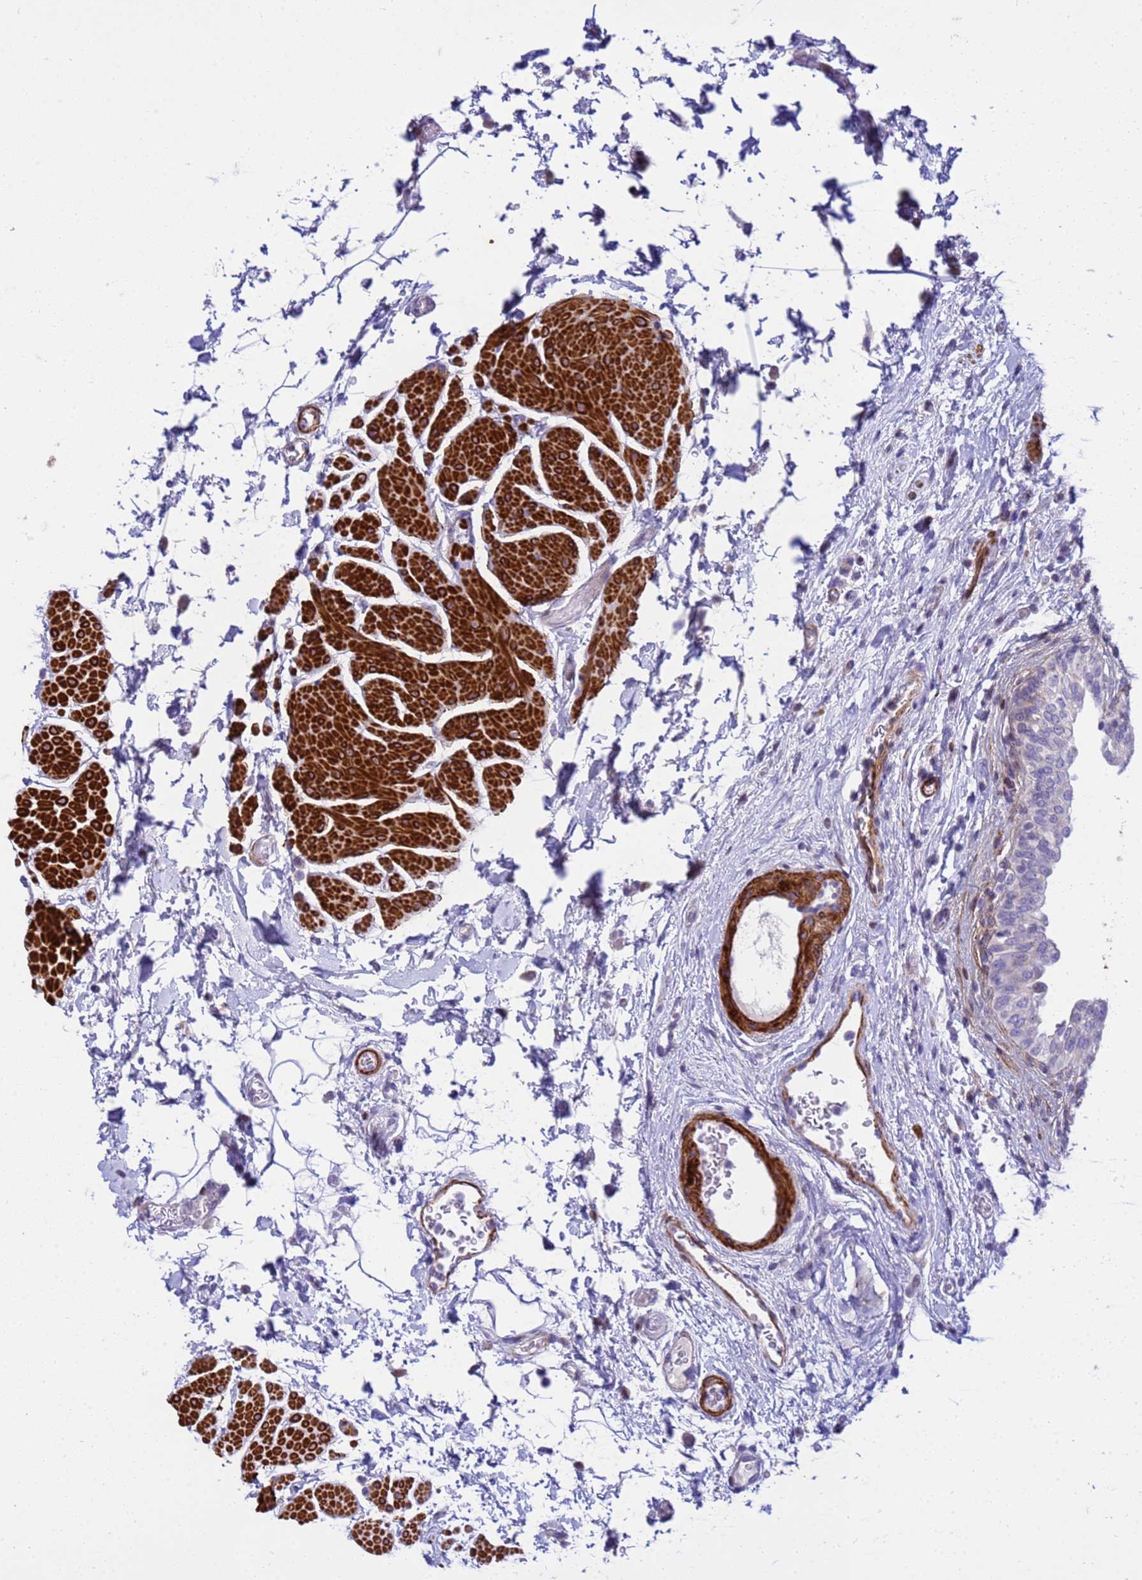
{"staining": {"intensity": "moderate", "quantity": "<25%", "location": "nuclear"}, "tissue": "urinary bladder", "cell_type": "Urothelial cells", "image_type": "normal", "snomed": [{"axis": "morphology", "description": "Normal tissue, NOS"}, {"axis": "topography", "description": "Urinary bladder"}], "caption": "DAB immunohistochemical staining of normal human urinary bladder displays moderate nuclear protein expression in approximately <25% of urothelial cells.", "gene": "P2RX7", "patient": {"sex": "male", "age": 69}}